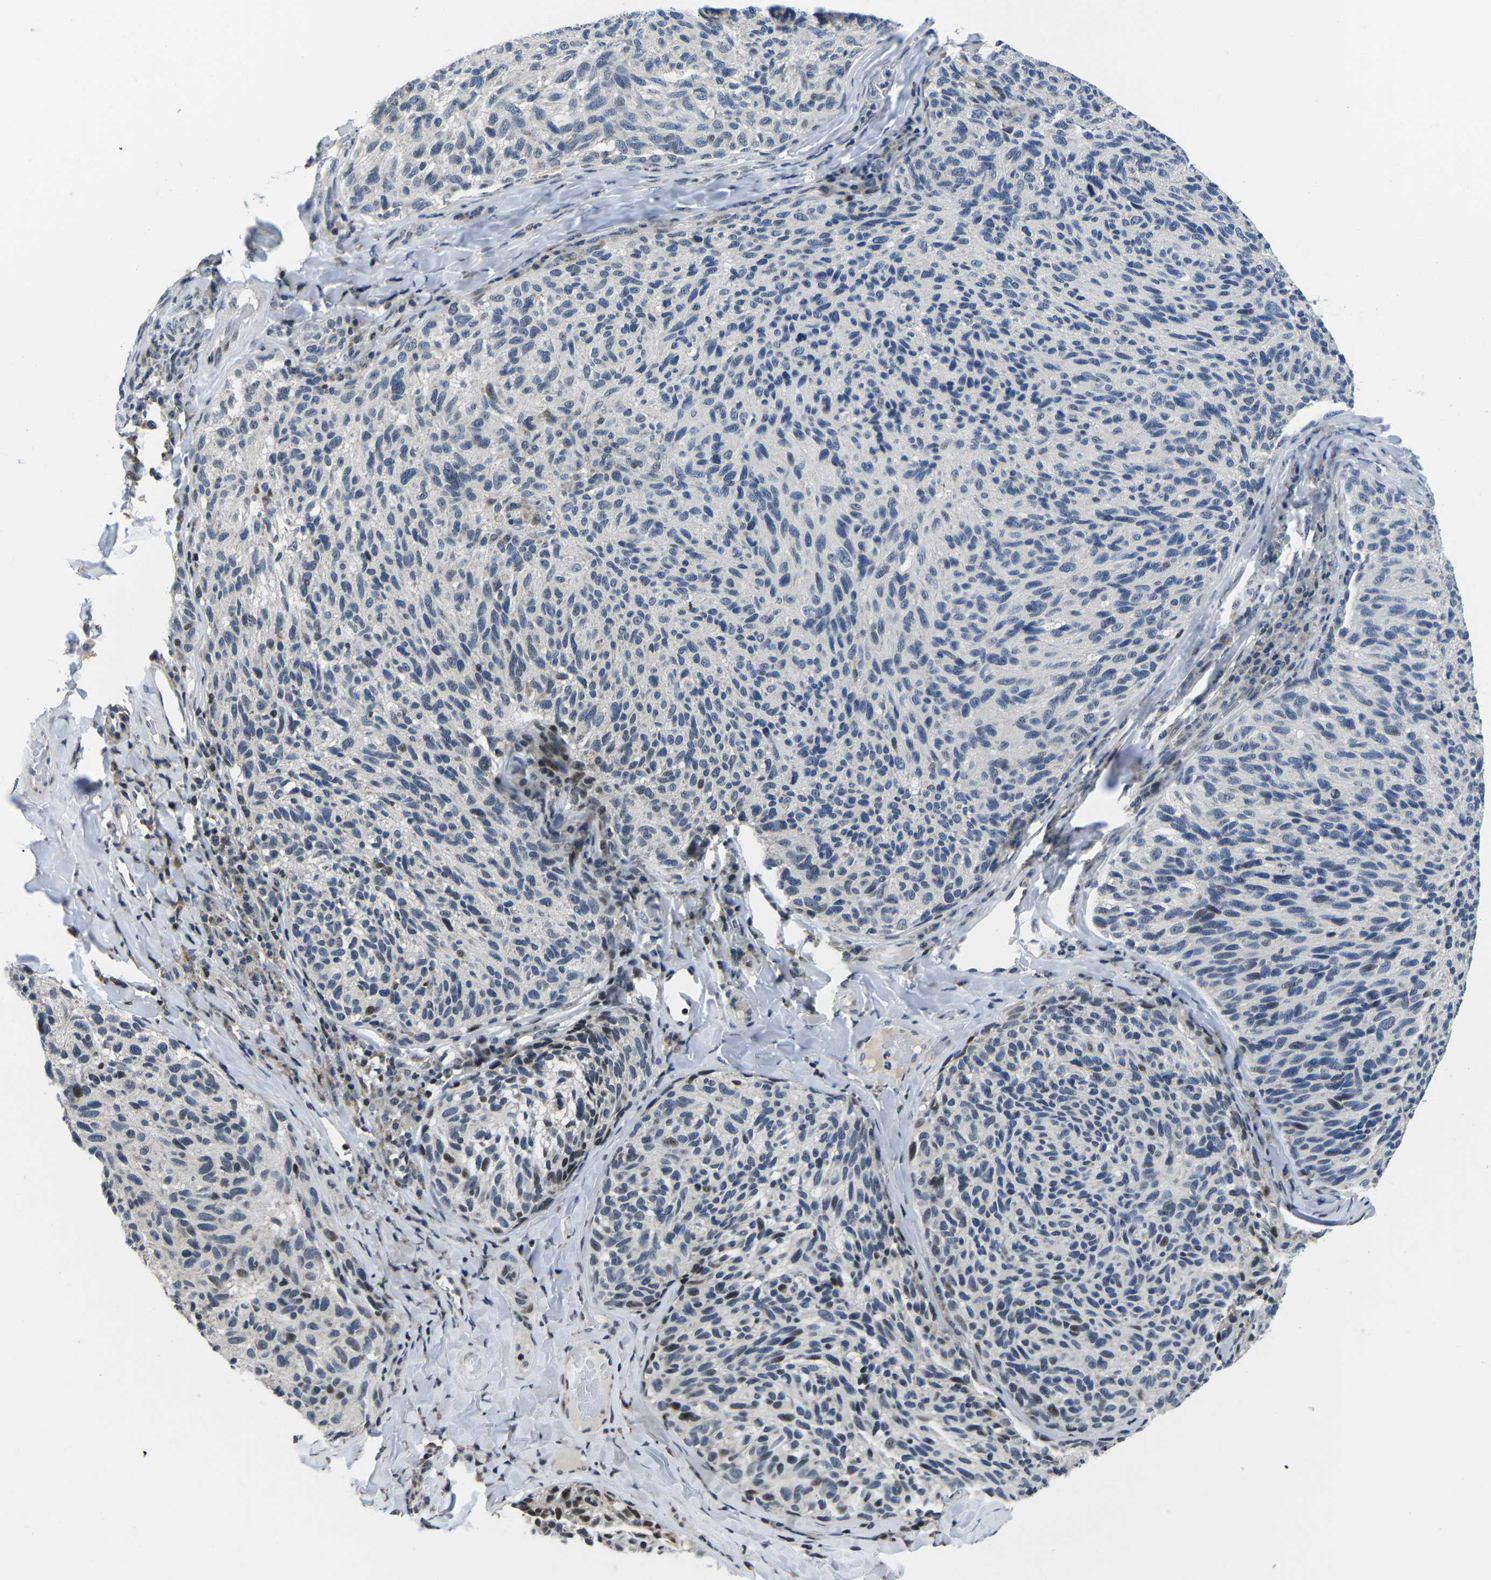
{"staining": {"intensity": "strong", "quantity": "<25%", "location": "nuclear"}, "tissue": "melanoma", "cell_type": "Tumor cells", "image_type": "cancer", "snomed": [{"axis": "morphology", "description": "Malignant melanoma, NOS"}, {"axis": "topography", "description": "Skin"}], "caption": "Brown immunohistochemical staining in melanoma exhibits strong nuclear expression in approximately <25% of tumor cells.", "gene": "CDC73", "patient": {"sex": "female", "age": 73}}